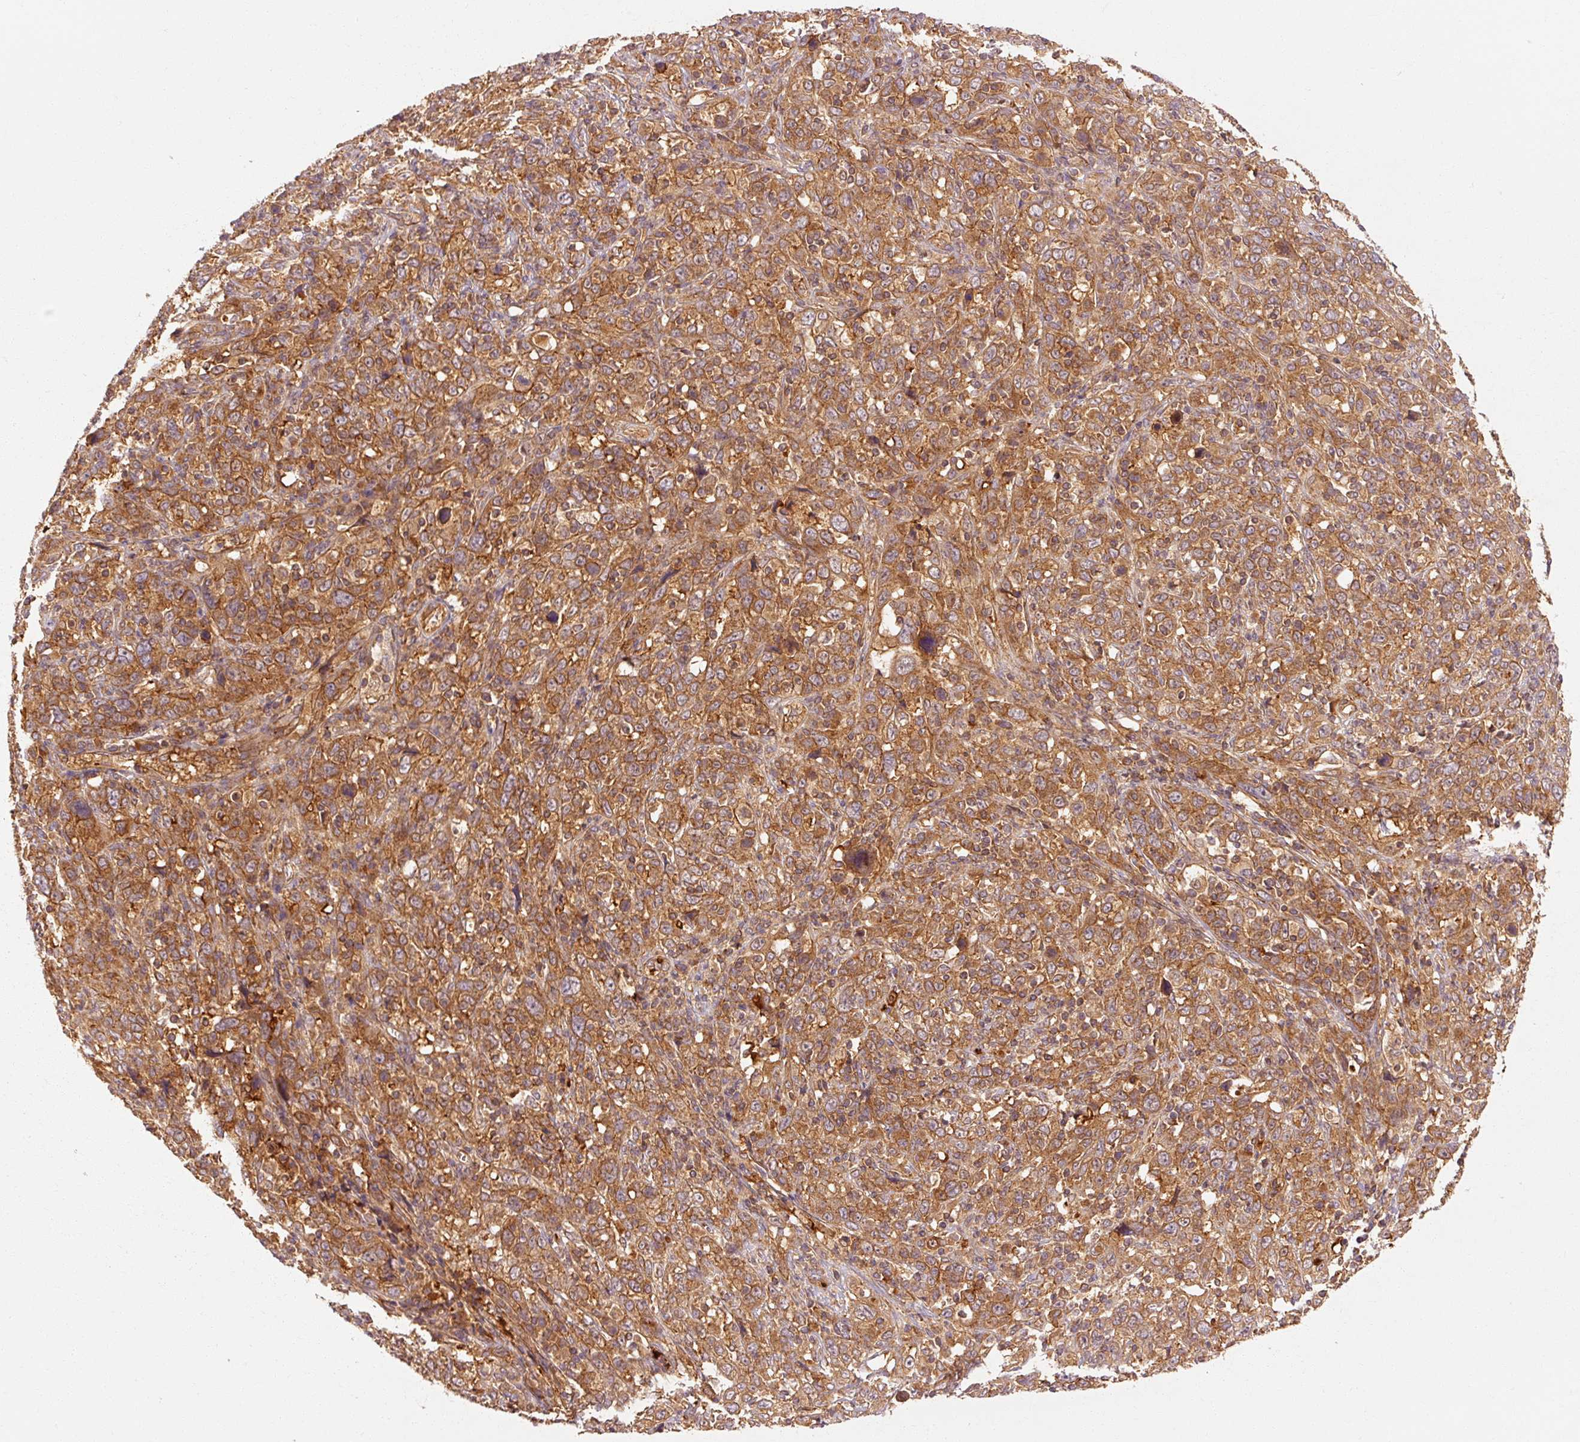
{"staining": {"intensity": "moderate", "quantity": ">75%", "location": "cytoplasmic/membranous"}, "tissue": "cervical cancer", "cell_type": "Tumor cells", "image_type": "cancer", "snomed": [{"axis": "morphology", "description": "Squamous cell carcinoma, NOS"}, {"axis": "topography", "description": "Cervix"}], "caption": "Moderate cytoplasmic/membranous positivity is present in approximately >75% of tumor cells in cervical cancer (squamous cell carcinoma).", "gene": "CTNNA1", "patient": {"sex": "female", "age": 46}}